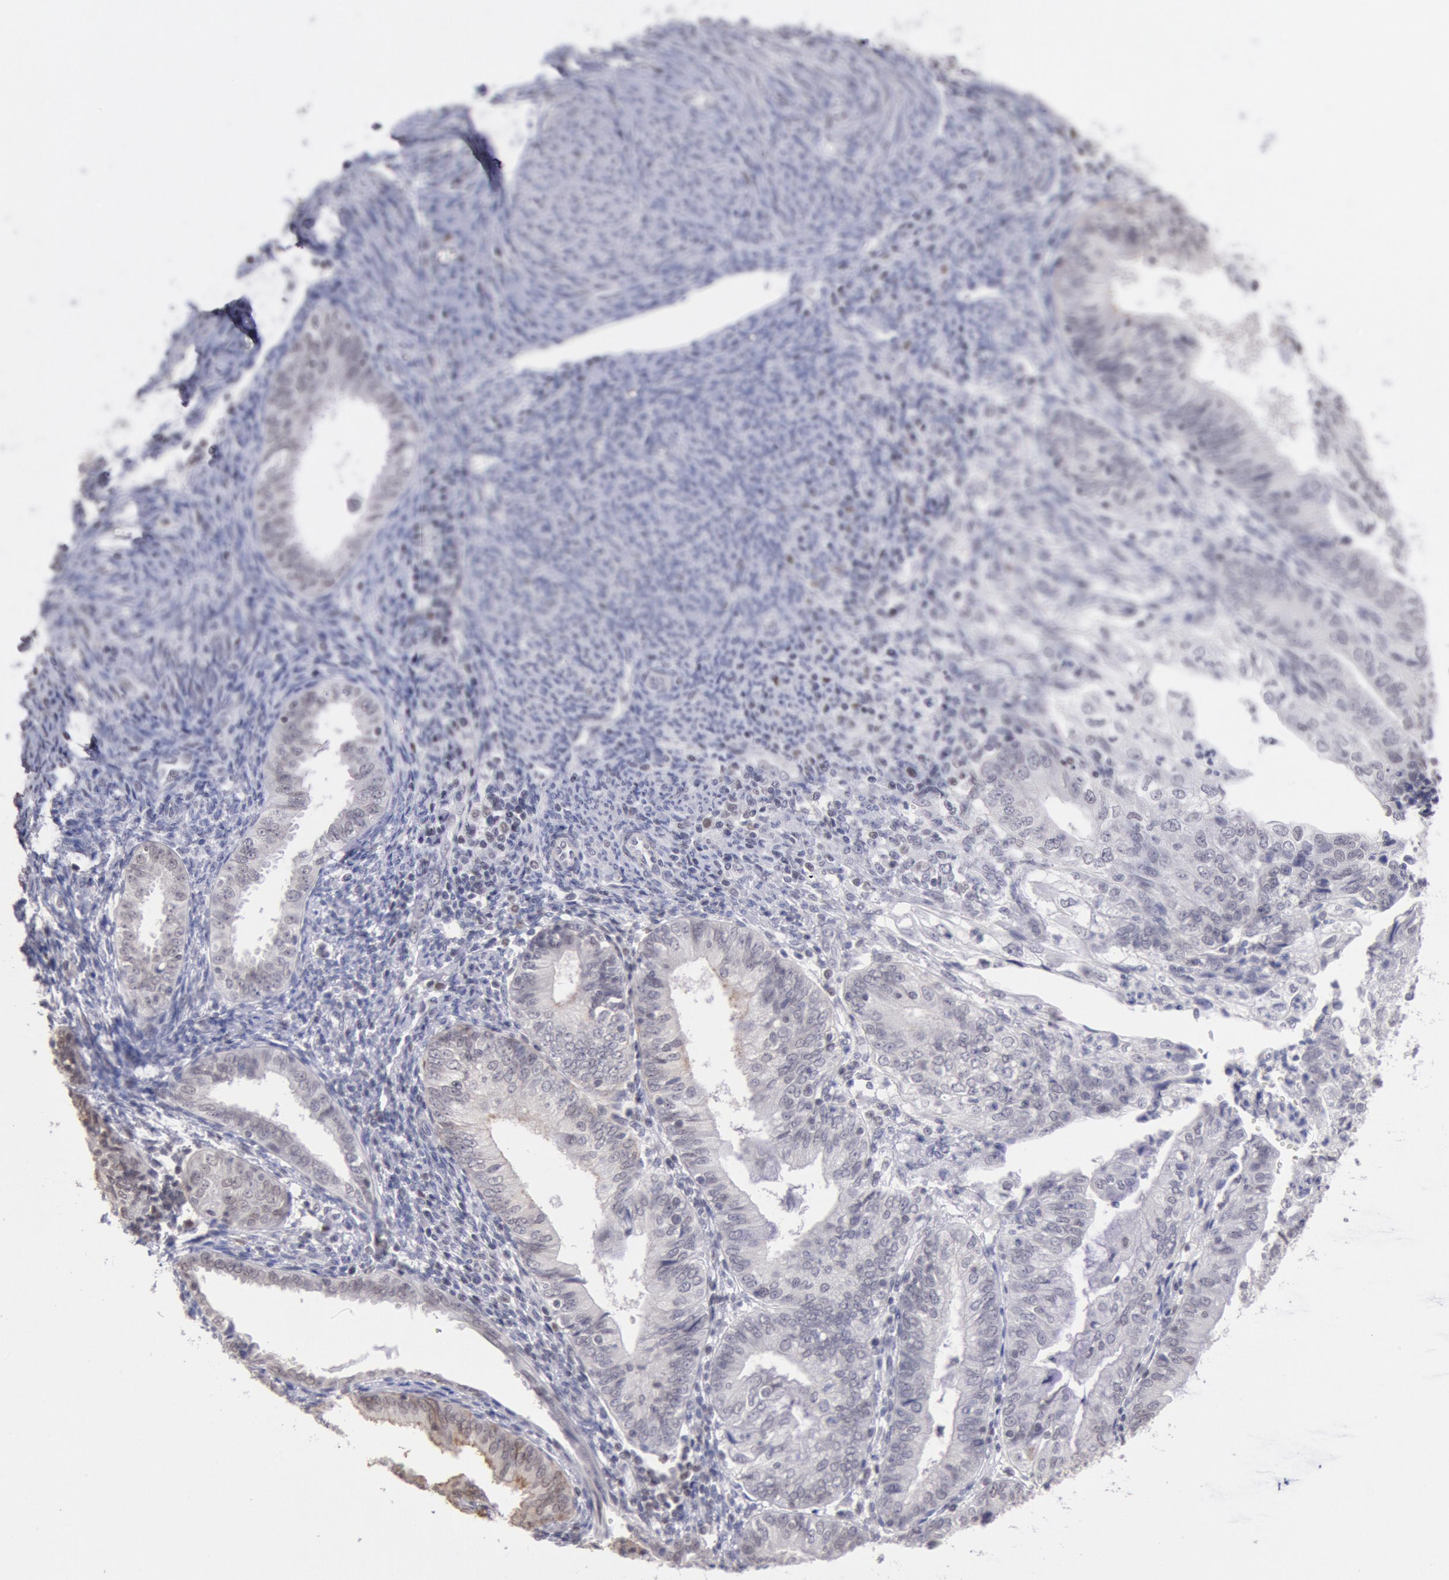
{"staining": {"intensity": "weak", "quantity": "<25%", "location": "cytoplasmic/membranous"}, "tissue": "endometrial cancer", "cell_type": "Tumor cells", "image_type": "cancer", "snomed": [{"axis": "morphology", "description": "Adenocarcinoma, NOS"}, {"axis": "topography", "description": "Endometrium"}], "caption": "This is a photomicrograph of immunohistochemistry (IHC) staining of endometrial adenocarcinoma, which shows no expression in tumor cells. (Immunohistochemistry, brightfield microscopy, high magnification).", "gene": "MYH7", "patient": {"sex": "female", "age": 55}}